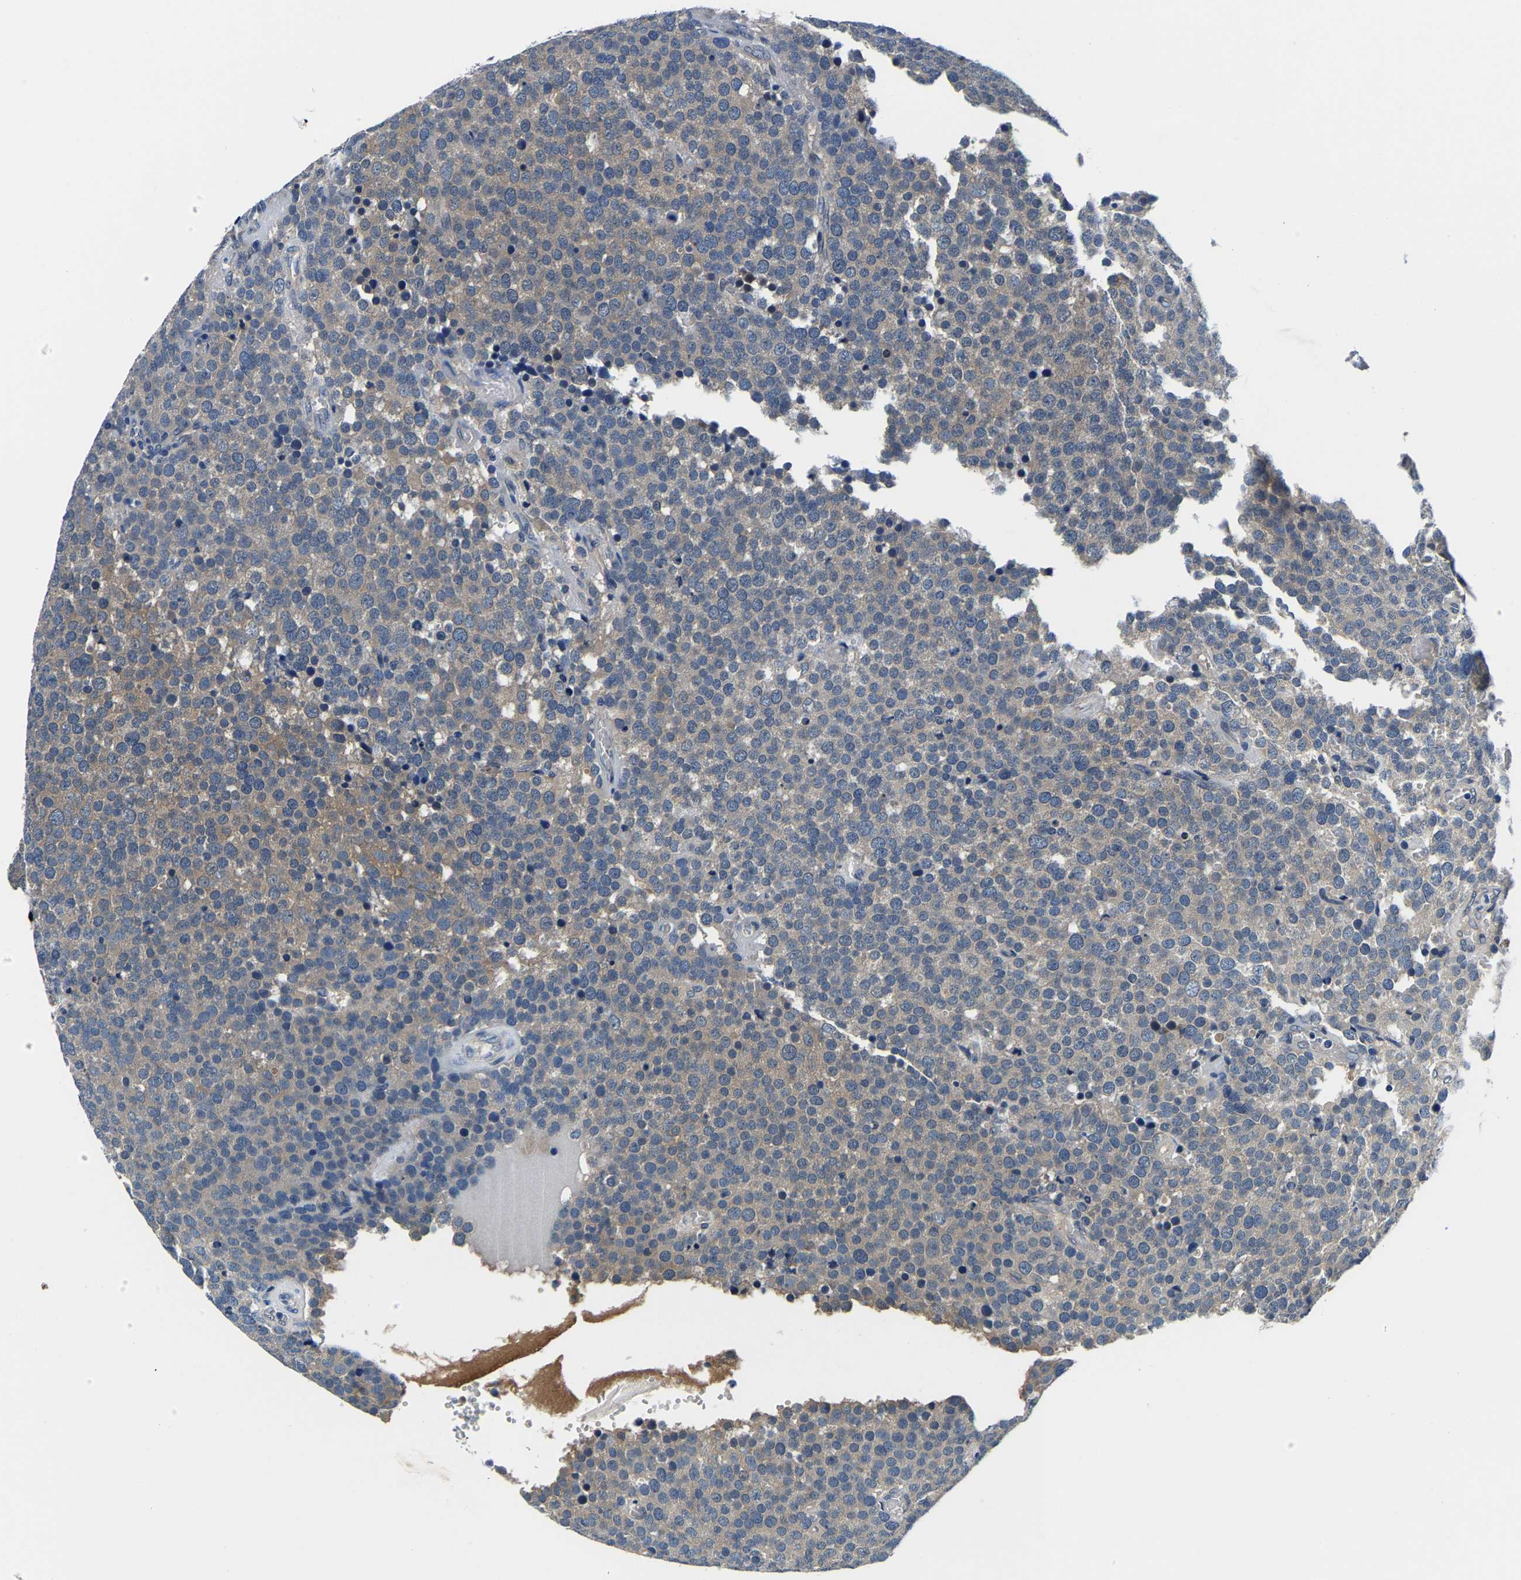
{"staining": {"intensity": "weak", "quantity": "25%-75%", "location": "cytoplasmic/membranous"}, "tissue": "testis cancer", "cell_type": "Tumor cells", "image_type": "cancer", "snomed": [{"axis": "morphology", "description": "Normal tissue, NOS"}, {"axis": "morphology", "description": "Seminoma, NOS"}, {"axis": "topography", "description": "Testis"}], "caption": "Testis cancer (seminoma) stained with a brown dye demonstrates weak cytoplasmic/membranous positive positivity in approximately 25%-75% of tumor cells.", "gene": "ACO1", "patient": {"sex": "male", "age": 71}}